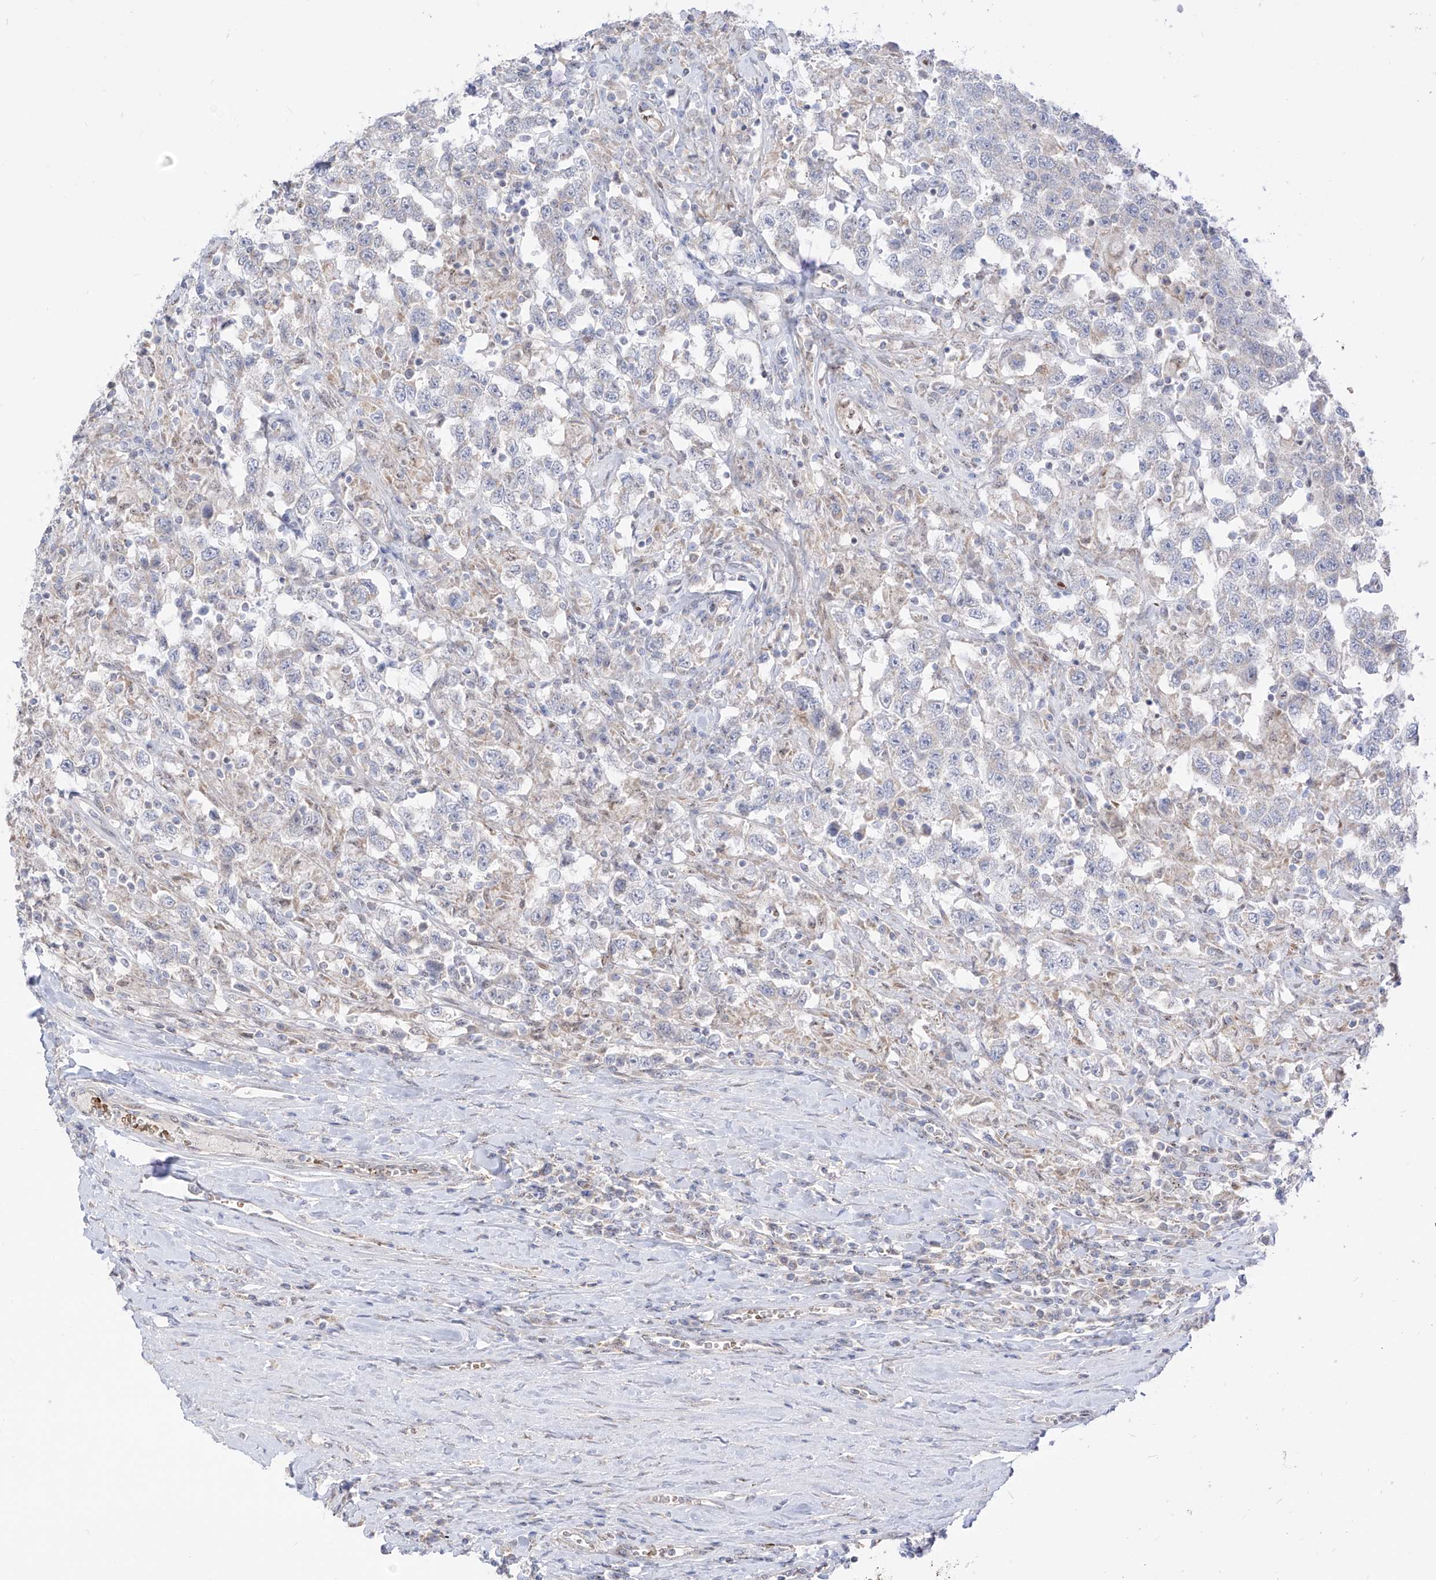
{"staining": {"intensity": "negative", "quantity": "none", "location": "none"}, "tissue": "testis cancer", "cell_type": "Tumor cells", "image_type": "cancer", "snomed": [{"axis": "morphology", "description": "Seminoma, NOS"}, {"axis": "topography", "description": "Testis"}], "caption": "A histopathology image of seminoma (testis) stained for a protein demonstrates no brown staining in tumor cells.", "gene": "ARHGEF40", "patient": {"sex": "male", "age": 41}}